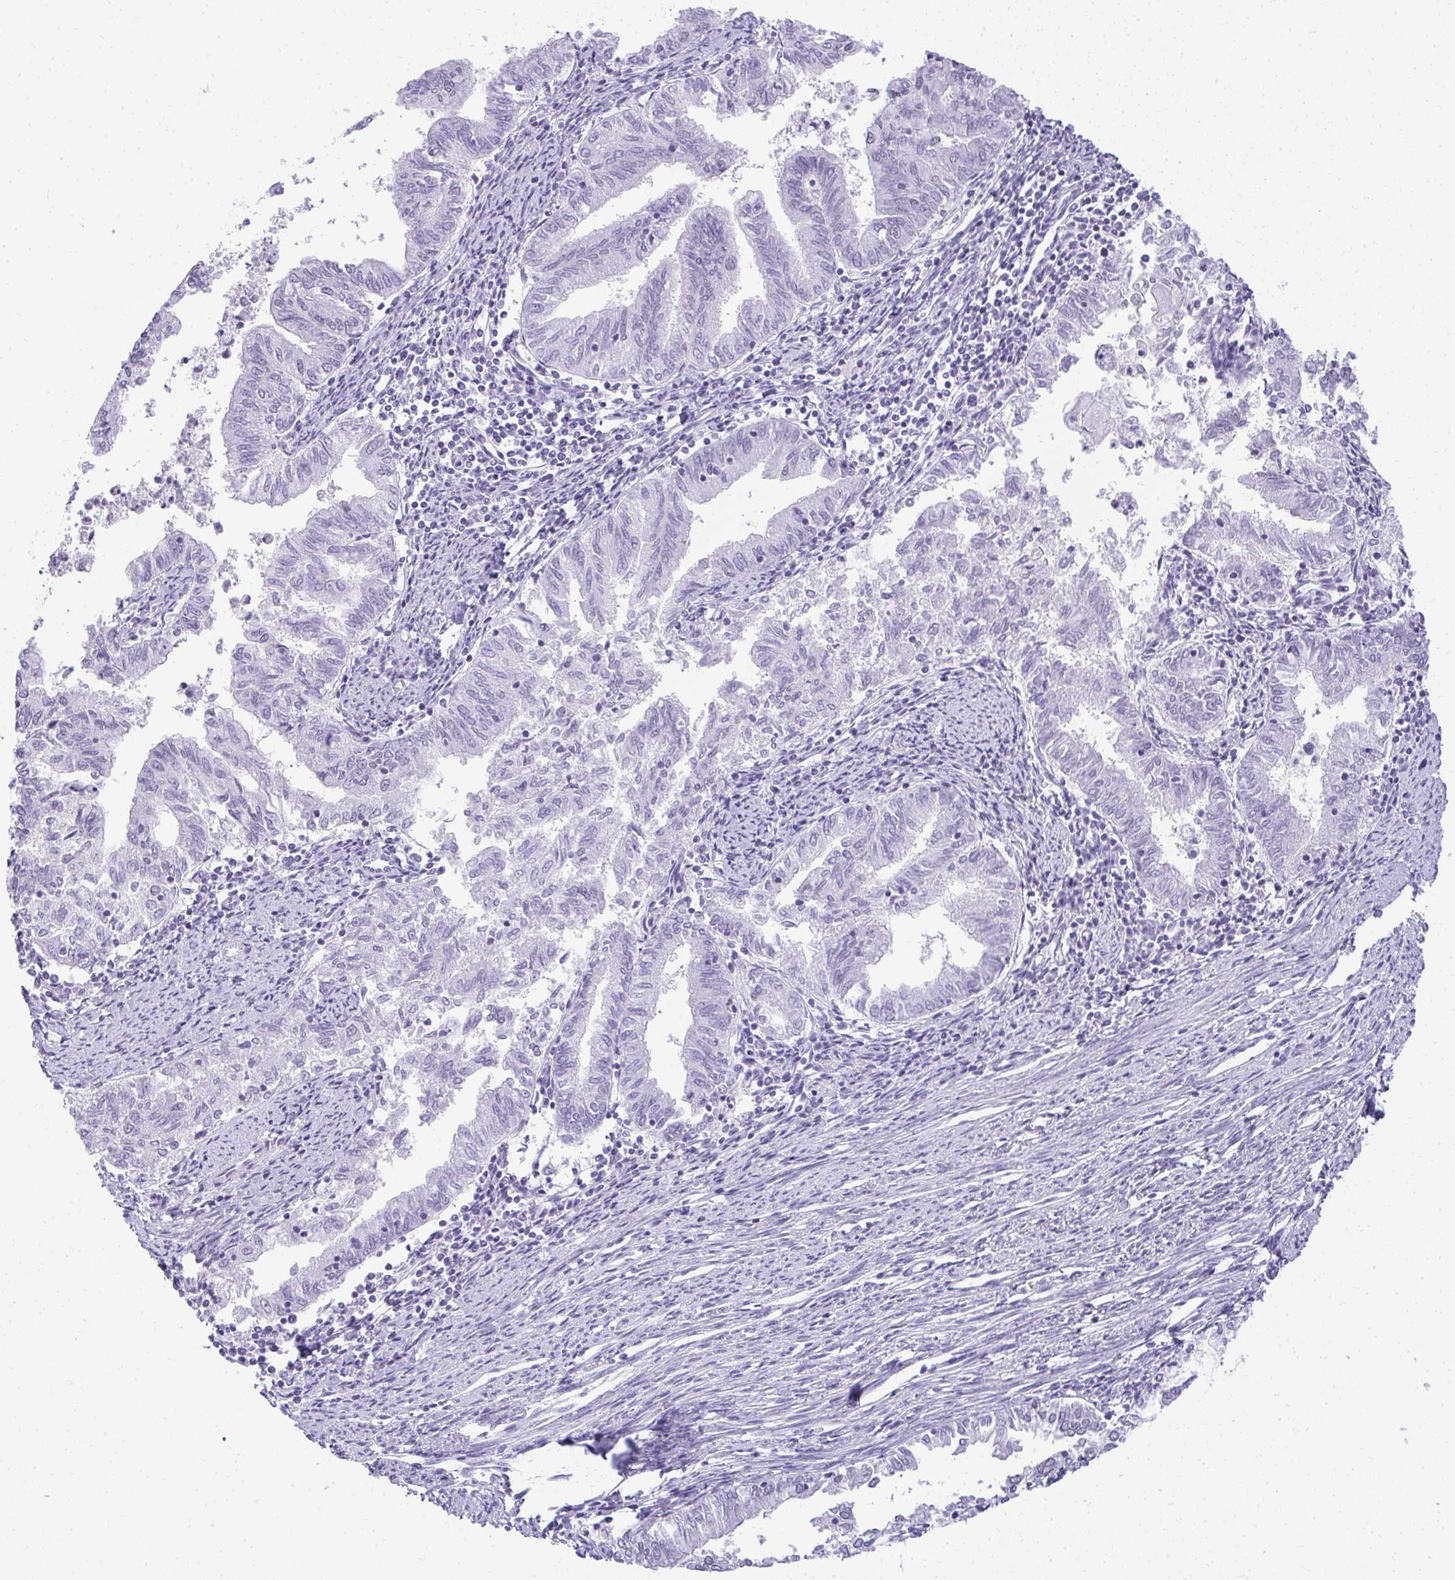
{"staining": {"intensity": "negative", "quantity": "none", "location": "none"}, "tissue": "endometrial cancer", "cell_type": "Tumor cells", "image_type": "cancer", "snomed": [{"axis": "morphology", "description": "Adenocarcinoma, NOS"}, {"axis": "topography", "description": "Endometrium"}], "caption": "The photomicrograph shows no significant positivity in tumor cells of endometrial adenocarcinoma.", "gene": "PLA2G1B", "patient": {"sex": "female", "age": 79}}